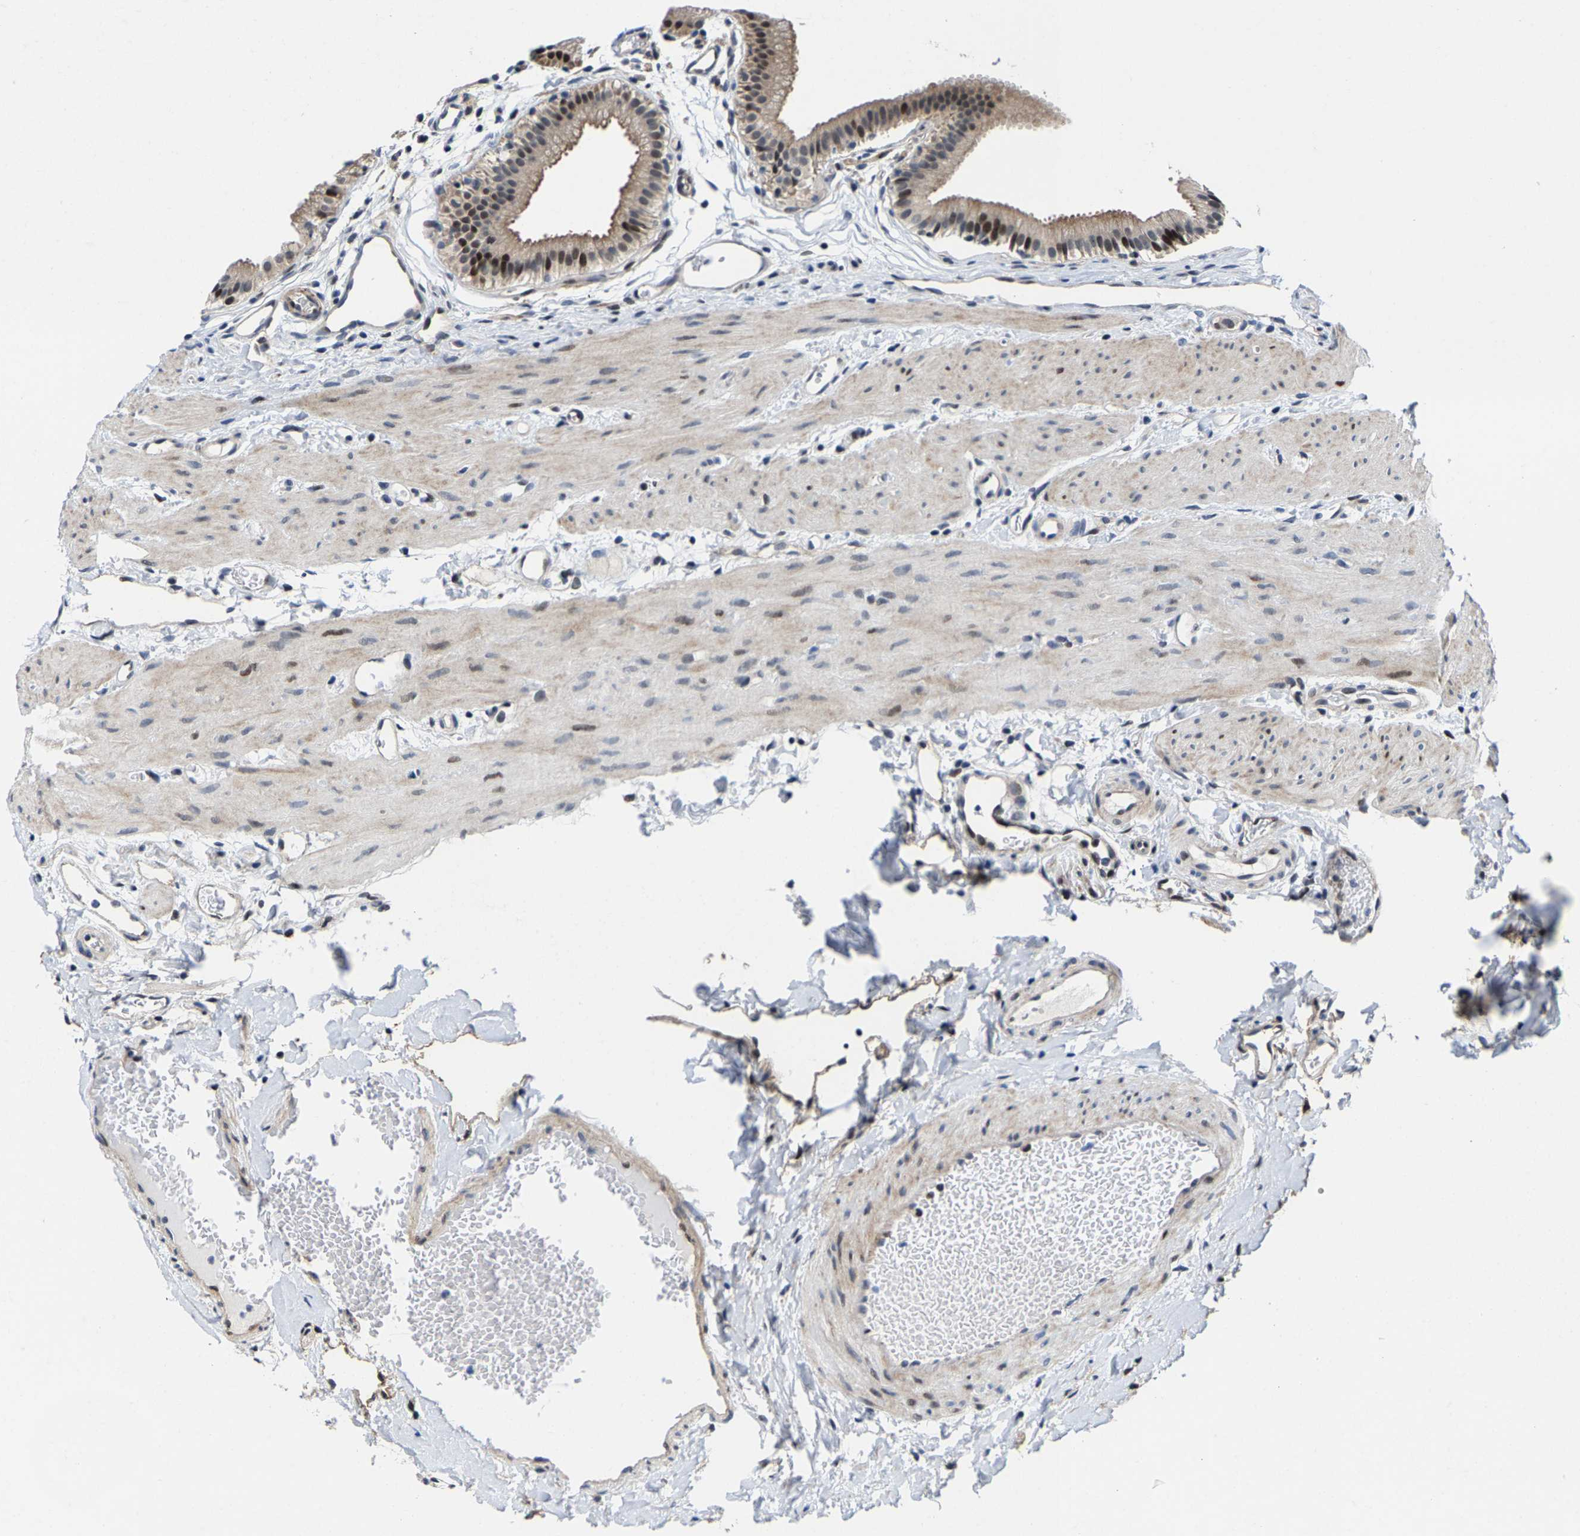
{"staining": {"intensity": "strong", "quantity": ">75%", "location": "cytoplasmic/membranous,nuclear"}, "tissue": "gallbladder", "cell_type": "Glandular cells", "image_type": "normal", "snomed": [{"axis": "morphology", "description": "Normal tissue, NOS"}, {"axis": "topography", "description": "Gallbladder"}], "caption": "The immunohistochemical stain labels strong cytoplasmic/membranous,nuclear staining in glandular cells of benign gallbladder.", "gene": "GTPBP10", "patient": {"sex": "female", "age": 26}}